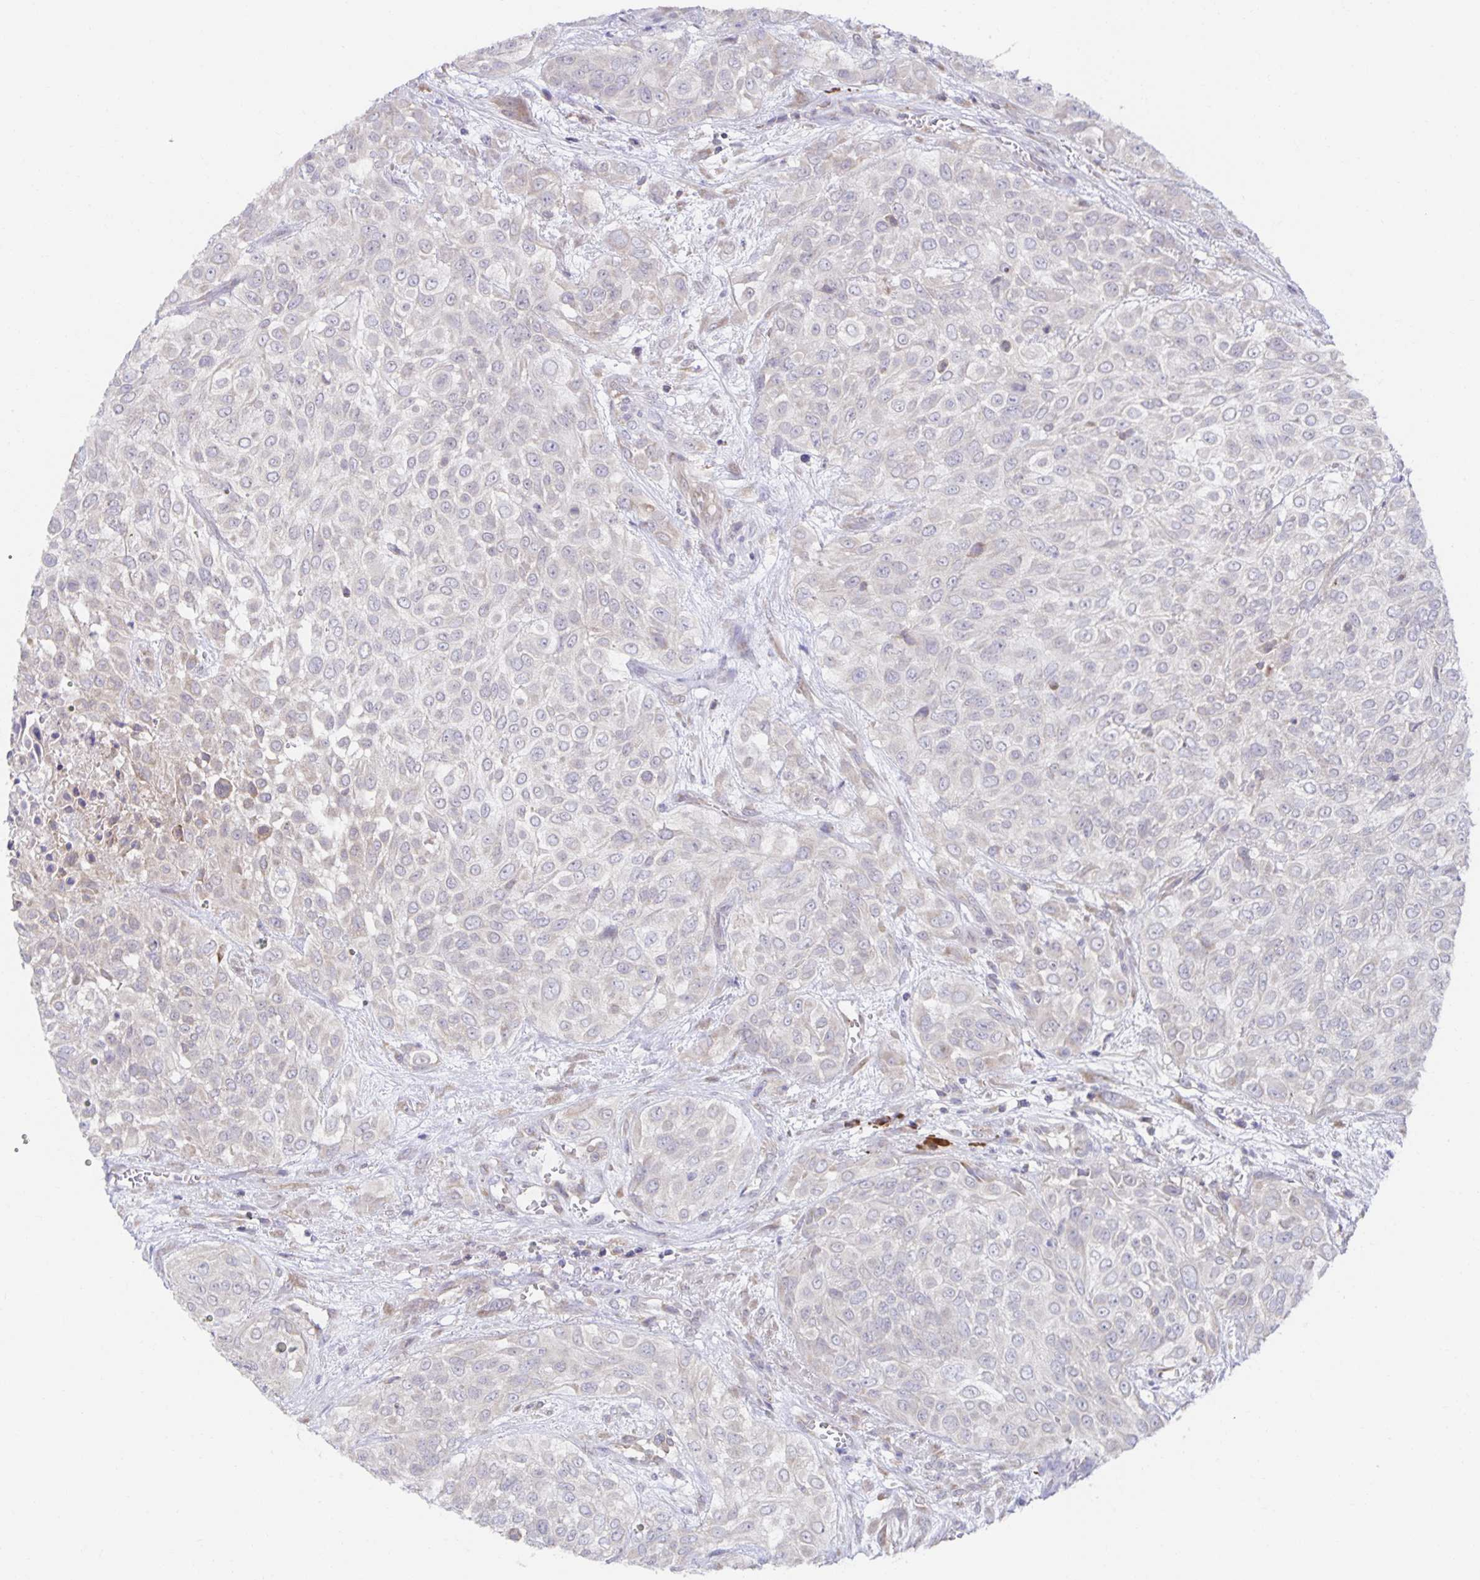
{"staining": {"intensity": "negative", "quantity": "none", "location": "none"}, "tissue": "urothelial cancer", "cell_type": "Tumor cells", "image_type": "cancer", "snomed": [{"axis": "morphology", "description": "Urothelial carcinoma, High grade"}, {"axis": "topography", "description": "Urinary bladder"}], "caption": "Immunohistochemistry (IHC) photomicrograph of neoplastic tissue: human high-grade urothelial carcinoma stained with DAB demonstrates no significant protein positivity in tumor cells.", "gene": "BAD", "patient": {"sex": "male", "age": 57}}